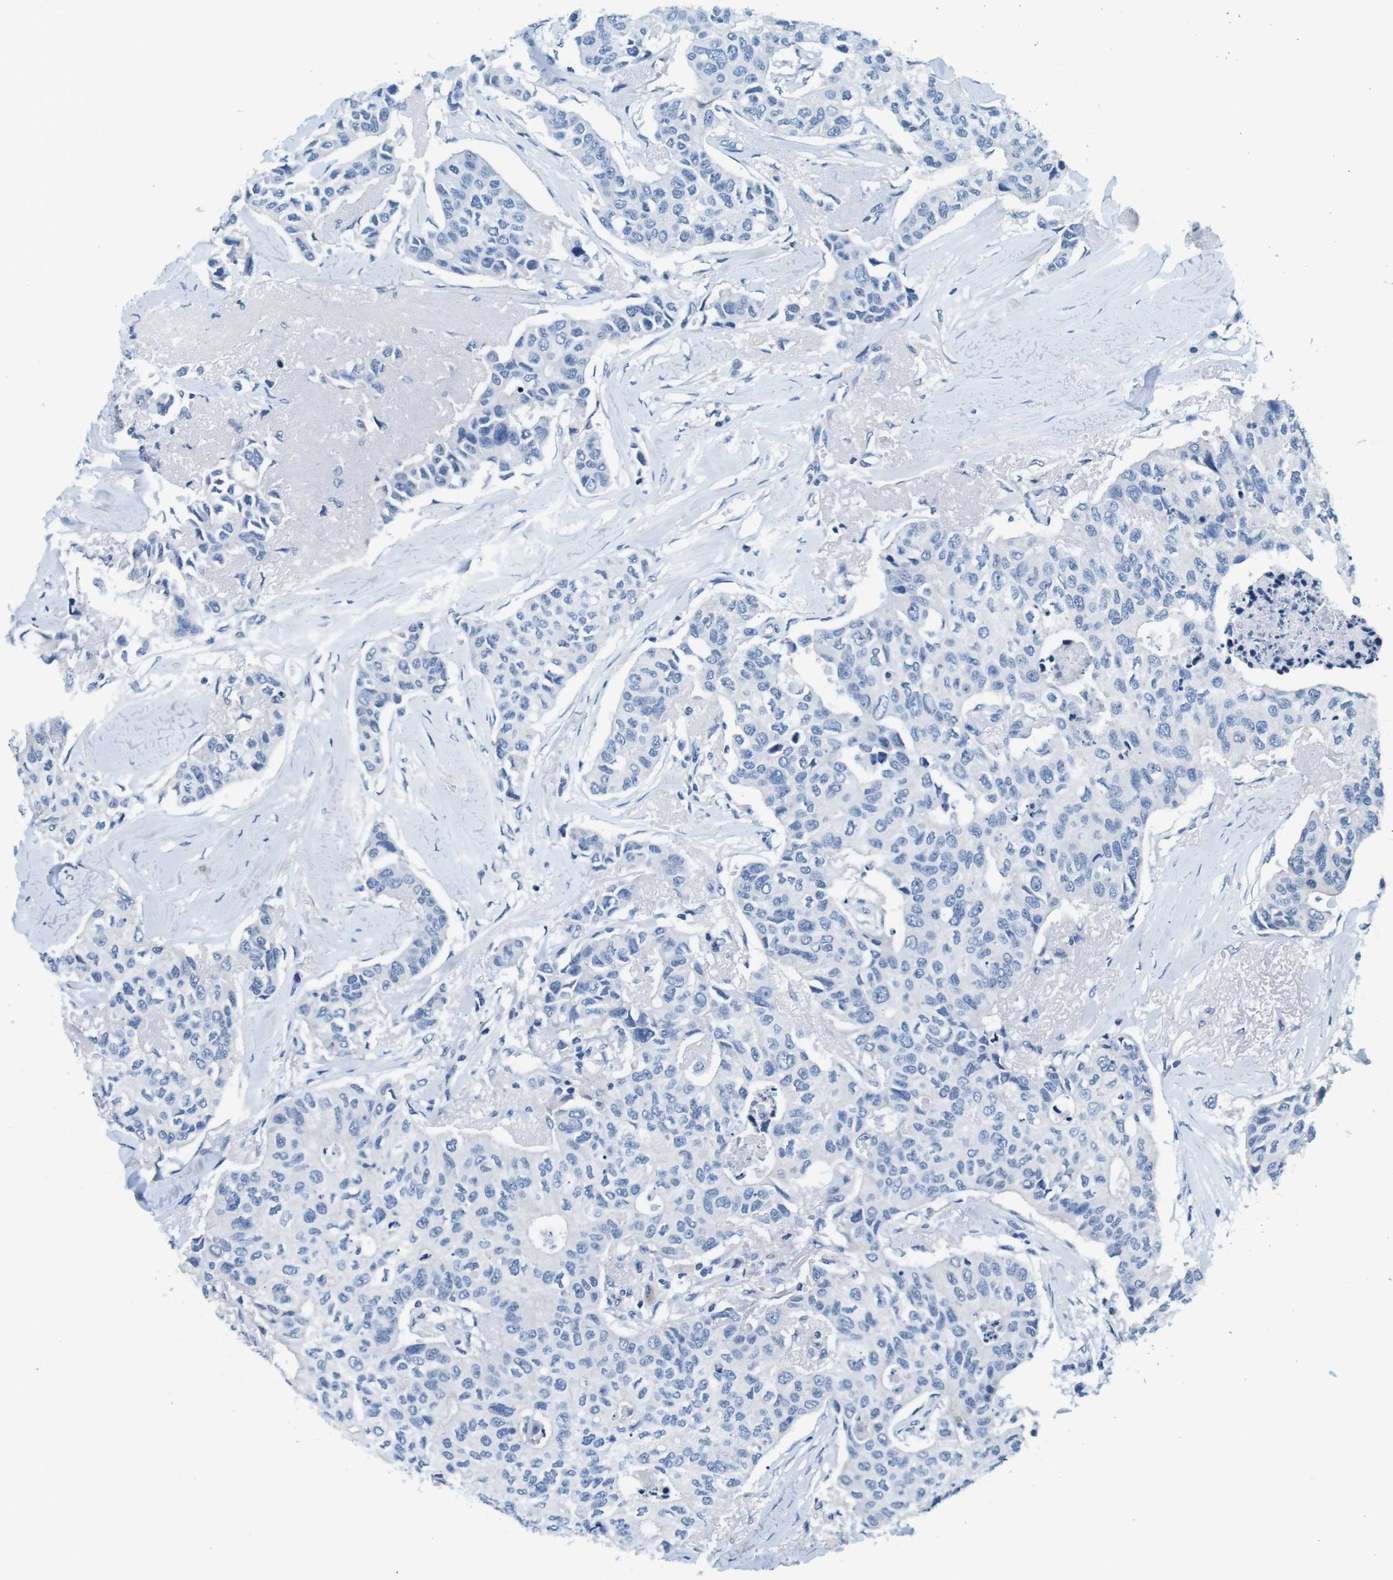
{"staining": {"intensity": "negative", "quantity": "none", "location": "none"}, "tissue": "breast cancer", "cell_type": "Tumor cells", "image_type": "cancer", "snomed": [{"axis": "morphology", "description": "Duct carcinoma"}, {"axis": "topography", "description": "Breast"}], "caption": "The image shows no staining of tumor cells in infiltrating ductal carcinoma (breast).", "gene": "IGHD", "patient": {"sex": "female", "age": 80}}